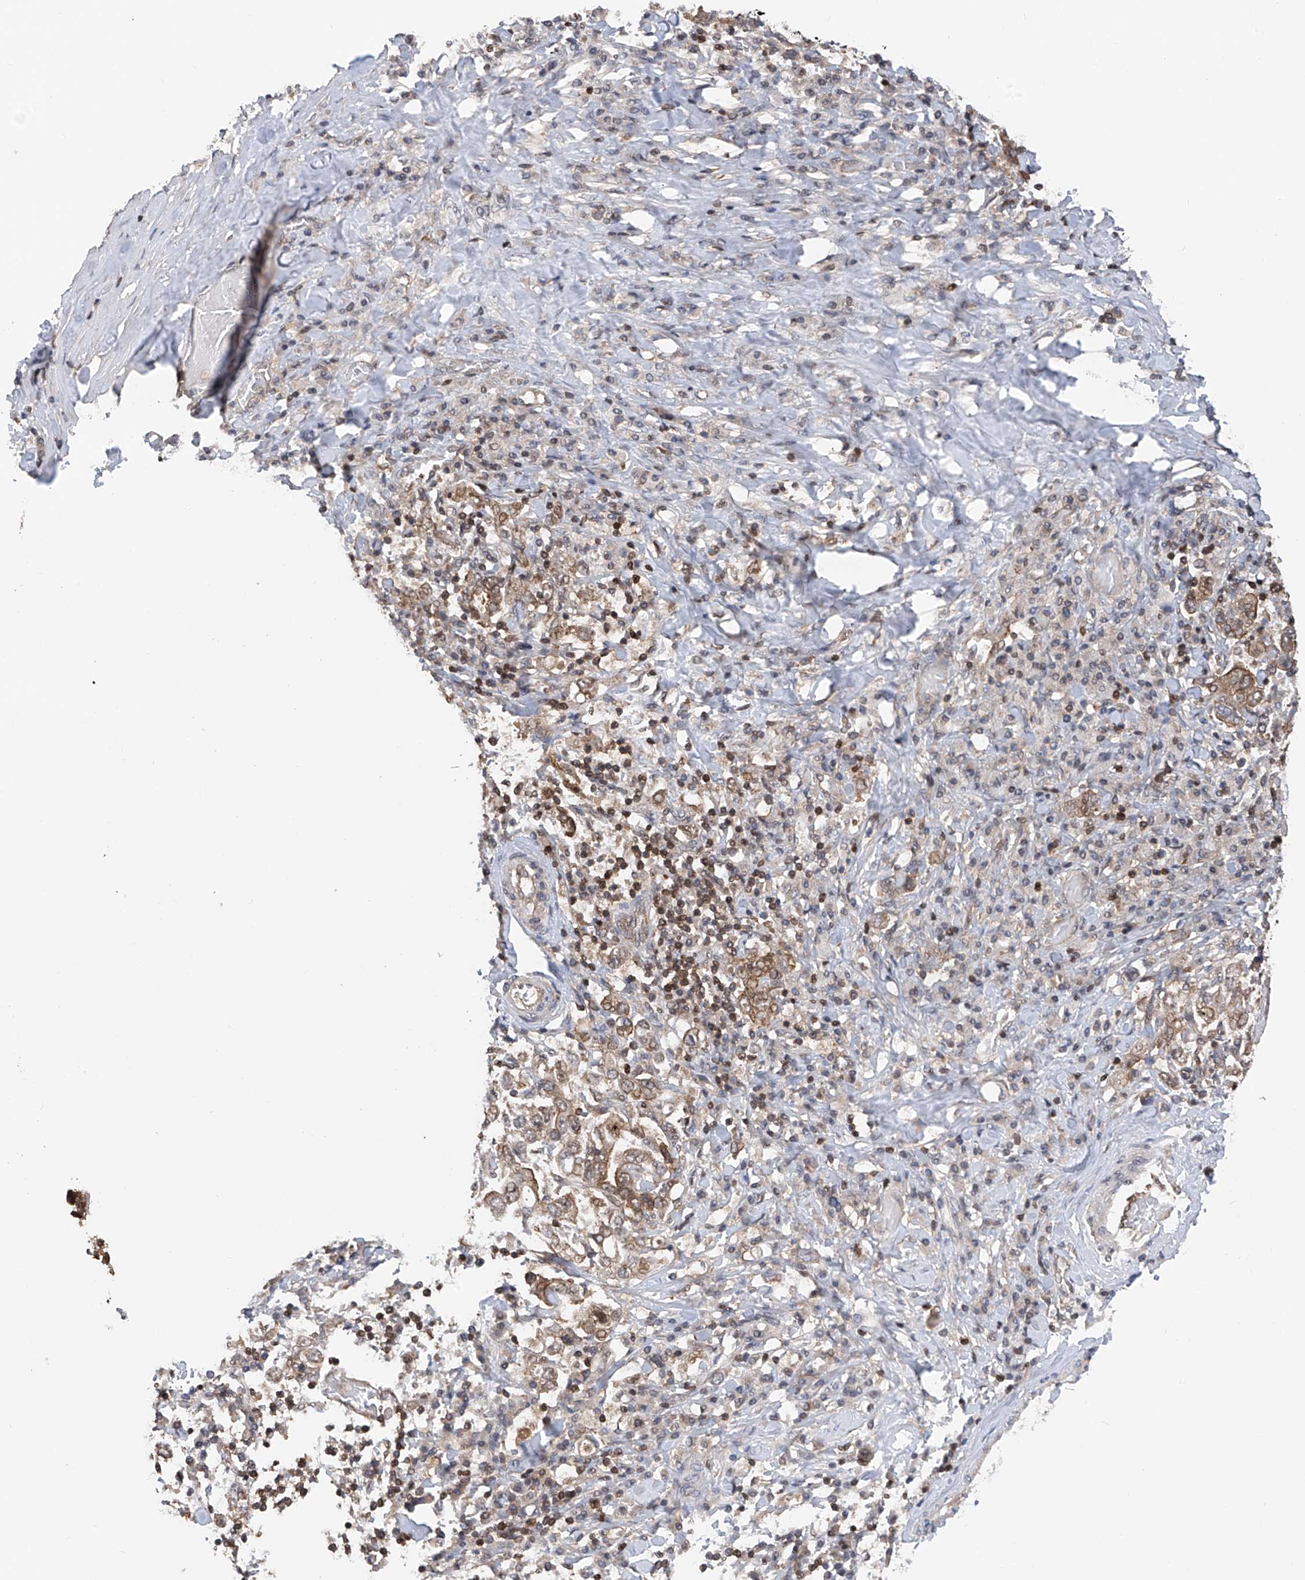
{"staining": {"intensity": "moderate", "quantity": "25%-75%", "location": "cytoplasmic/membranous,nuclear"}, "tissue": "stomach cancer", "cell_type": "Tumor cells", "image_type": "cancer", "snomed": [{"axis": "morphology", "description": "Adenocarcinoma, NOS"}, {"axis": "topography", "description": "Stomach, upper"}], "caption": "This histopathology image displays IHC staining of stomach cancer (adenocarcinoma), with medium moderate cytoplasmic/membranous and nuclear positivity in about 25%-75% of tumor cells.", "gene": "DNAJC9", "patient": {"sex": "male", "age": 62}}